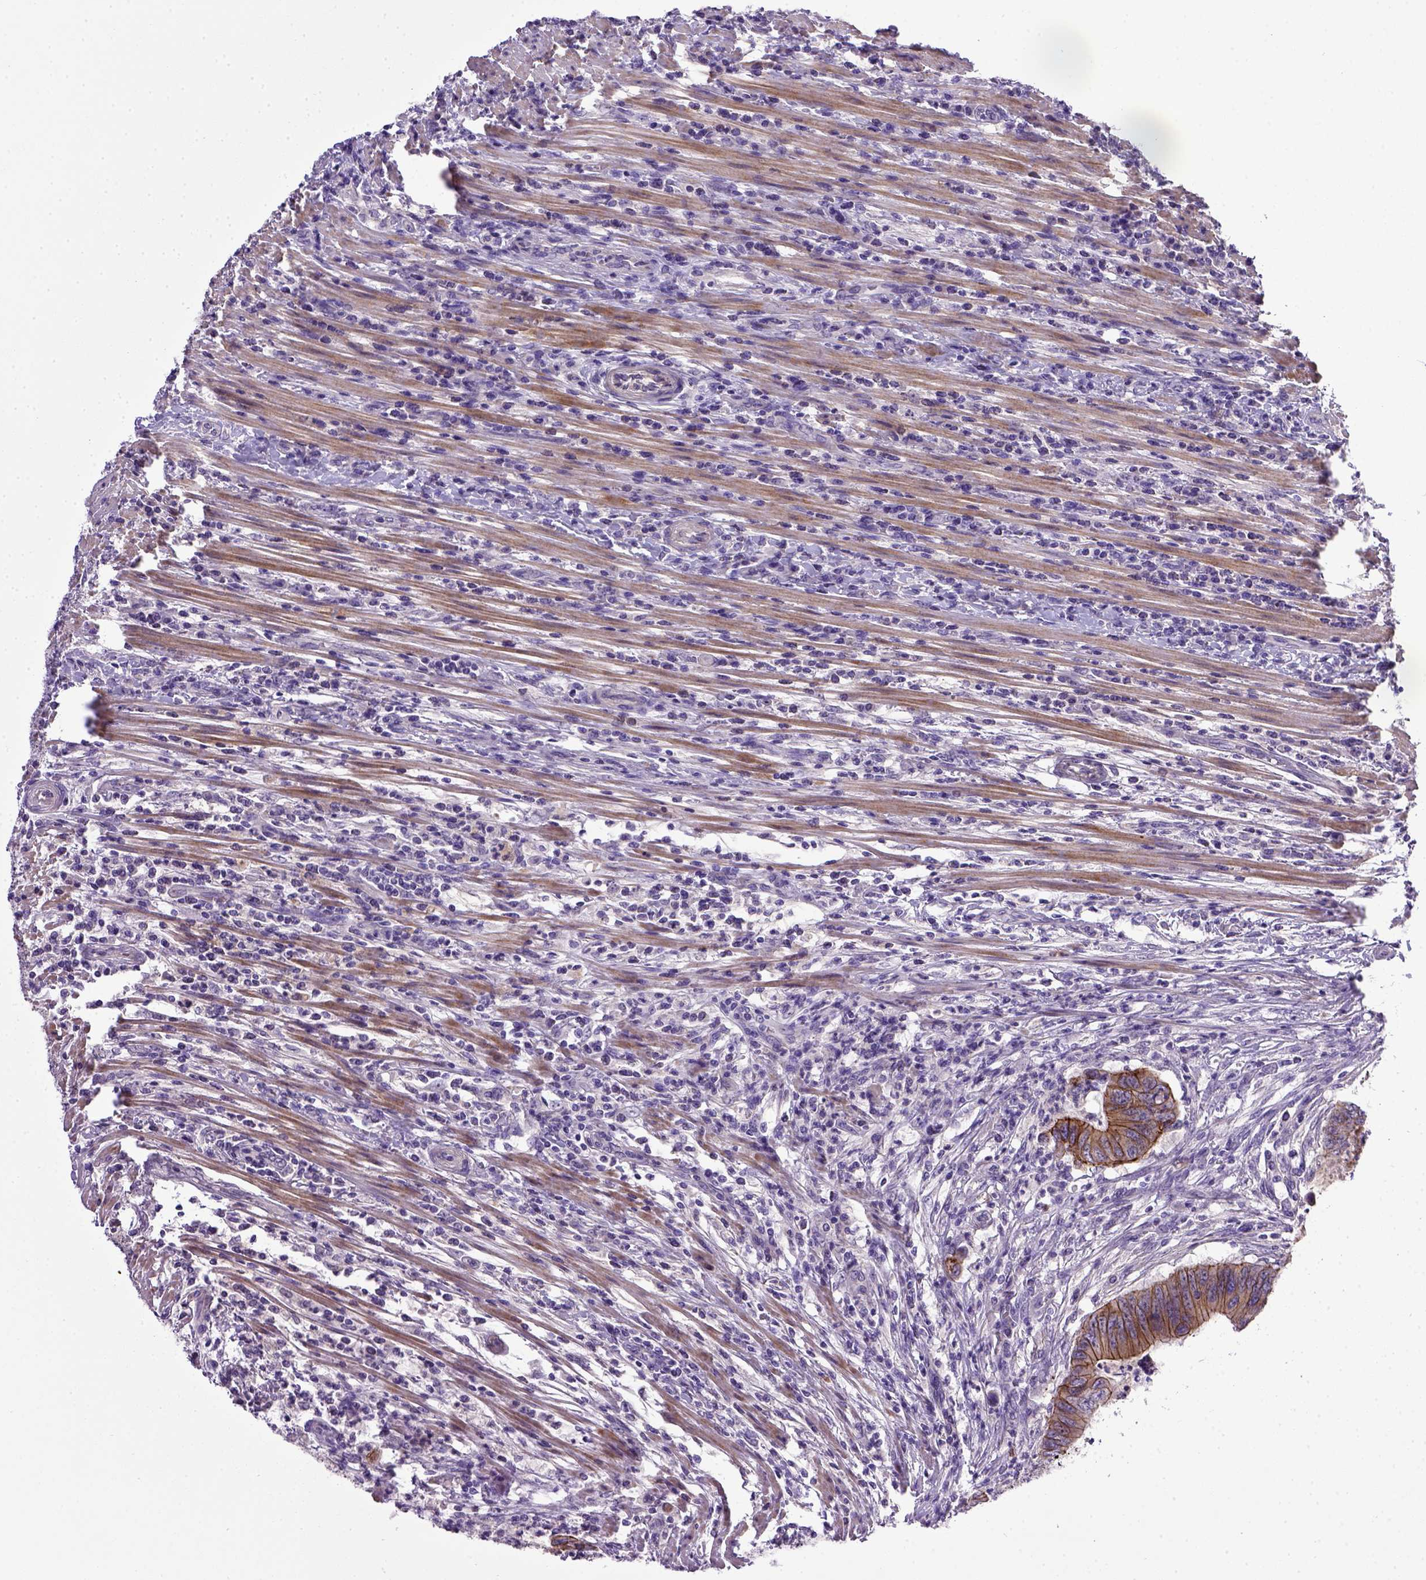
{"staining": {"intensity": "moderate", "quantity": ">75%", "location": "cytoplasmic/membranous"}, "tissue": "colorectal cancer", "cell_type": "Tumor cells", "image_type": "cancer", "snomed": [{"axis": "morphology", "description": "Adenocarcinoma, NOS"}, {"axis": "topography", "description": "Colon"}], "caption": "Immunohistochemistry micrograph of neoplastic tissue: human colorectal cancer (adenocarcinoma) stained using IHC displays medium levels of moderate protein expression localized specifically in the cytoplasmic/membranous of tumor cells, appearing as a cytoplasmic/membranous brown color.", "gene": "CDH1", "patient": {"sex": "male", "age": 53}}